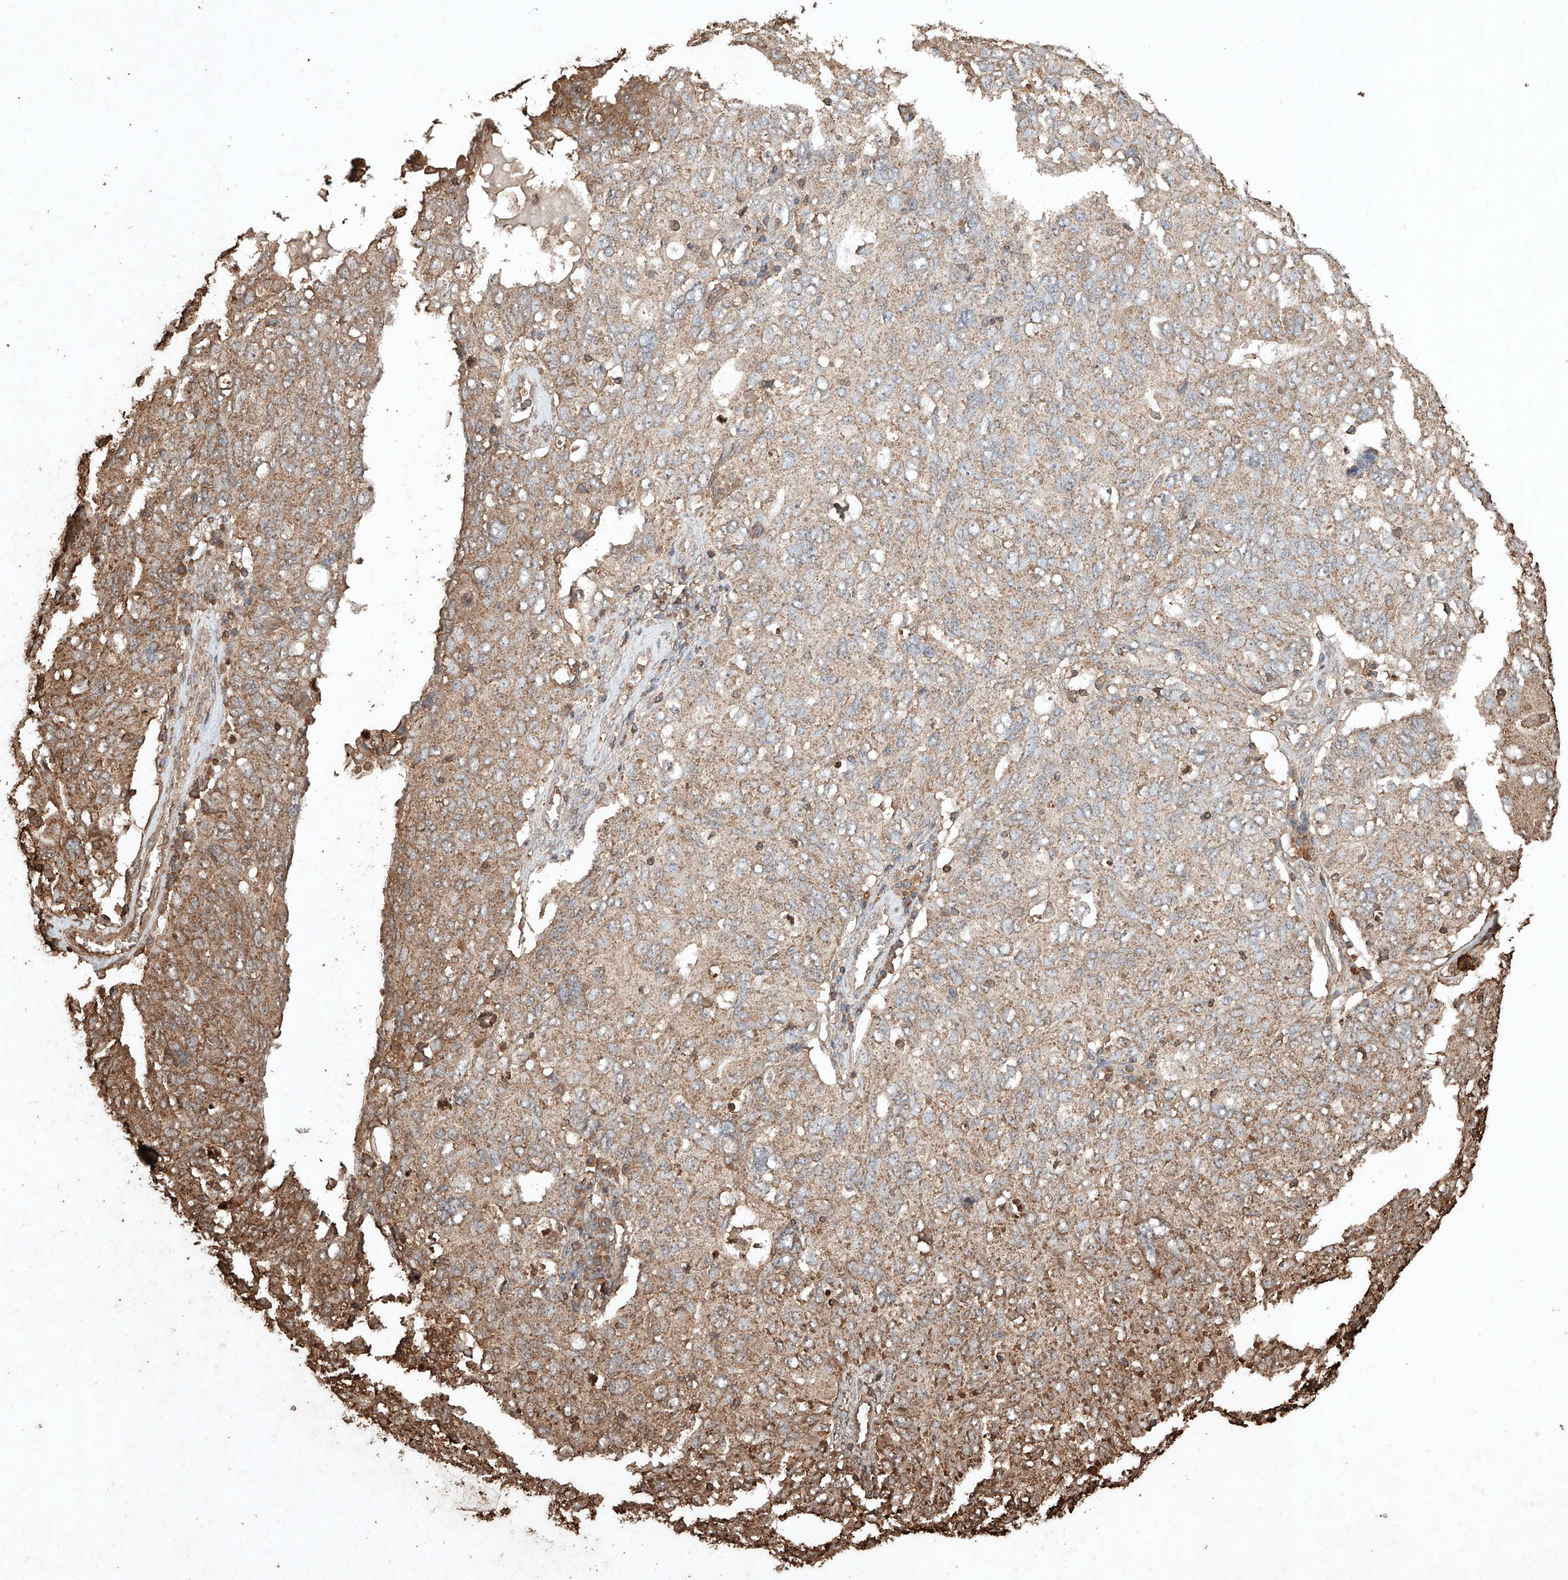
{"staining": {"intensity": "moderate", "quantity": "25%-75%", "location": "cytoplasmic/membranous"}, "tissue": "ovarian cancer", "cell_type": "Tumor cells", "image_type": "cancer", "snomed": [{"axis": "morphology", "description": "Carcinoma, endometroid"}, {"axis": "topography", "description": "Ovary"}], "caption": "Immunohistochemical staining of human ovarian cancer reveals moderate cytoplasmic/membranous protein positivity in approximately 25%-75% of tumor cells.", "gene": "M6PR", "patient": {"sex": "female", "age": 62}}